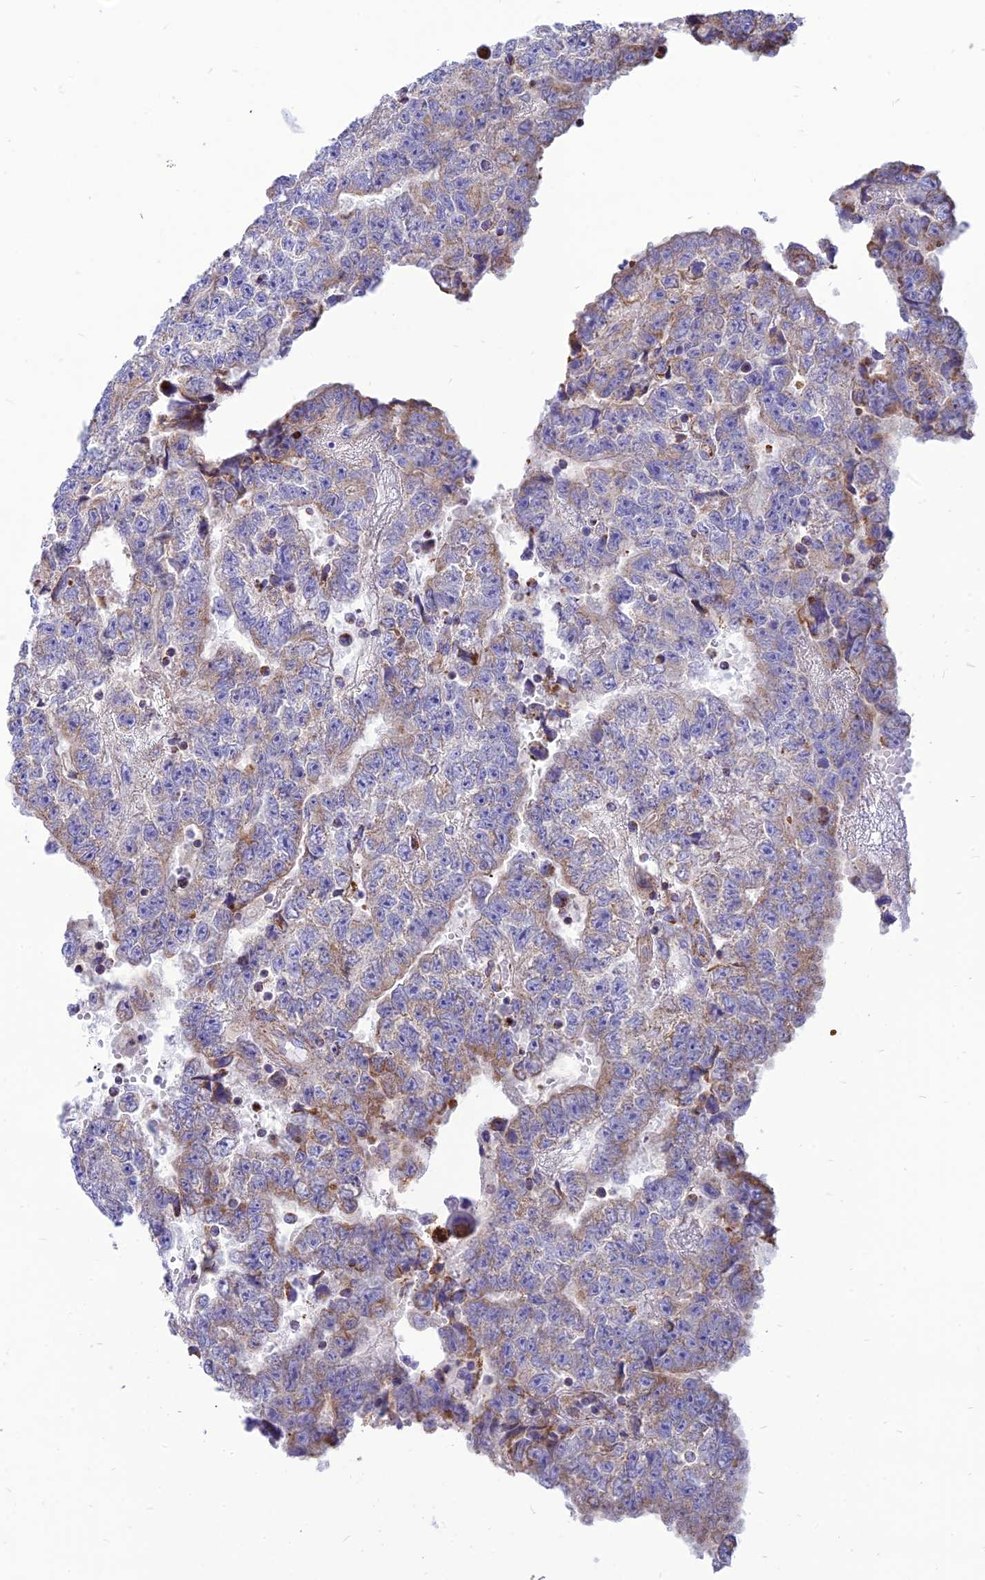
{"staining": {"intensity": "weak", "quantity": "25%-75%", "location": "cytoplasmic/membranous"}, "tissue": "testis cancer", "cell_type": "Tumor cells", "image_type": "cancer", "snomed": [{"axis": "morphology", "description": "Carcinoma, Embryonal, NOS"}, {"axis": "topography", "description": "Testis"}], "caption": "DAB immunohistochemical staining of human testis cancer (embryonal carcinoma) shows weak cytoplasmic/membranous protein expression in about 25%-75% of tumor cells.", "gene": "PACC1", "patient": {"sex": "male", "age": 25}}